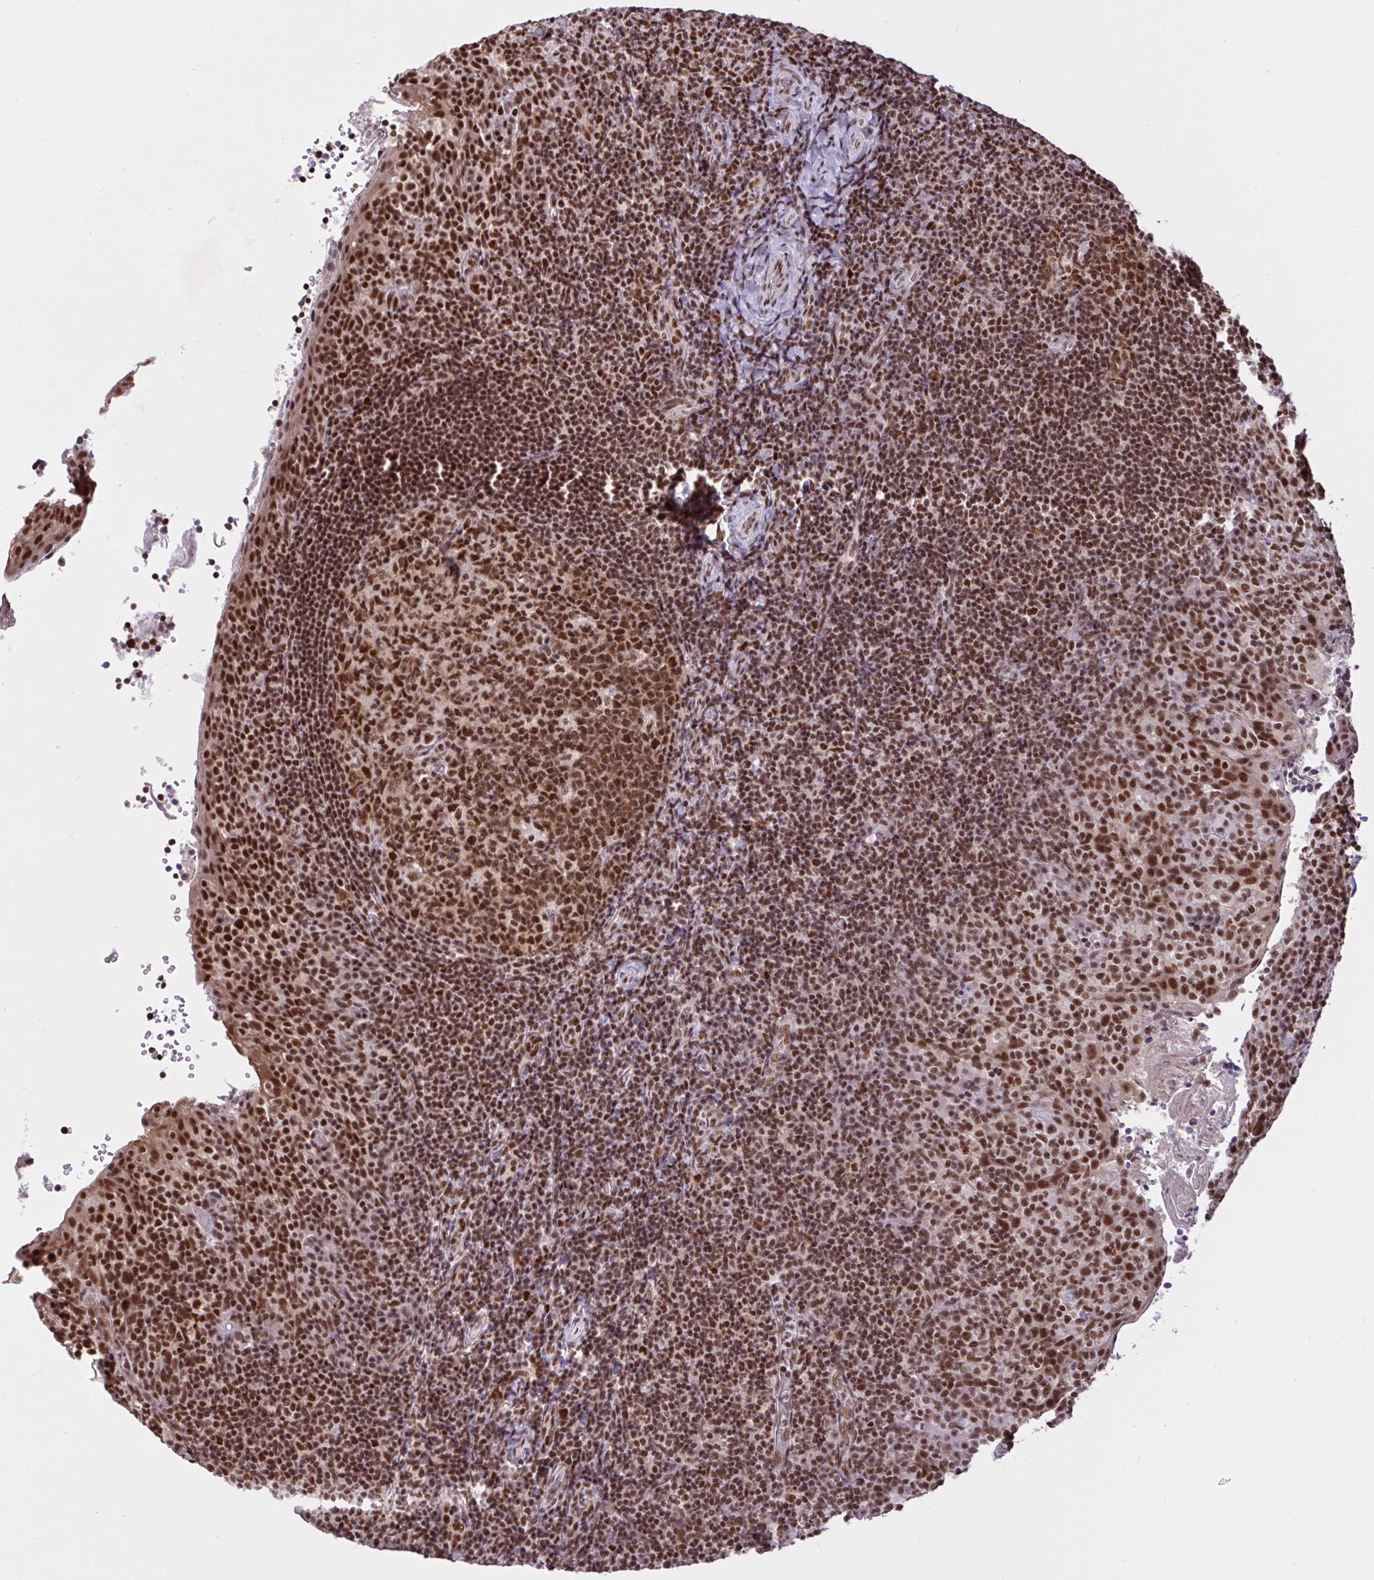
{"staining": {"intensity": "strong", "quantity": ">75%", "location": "nuclear"}, "tissue": "tonsil", "cell_type": "Germinal center cells", "image_type": "normal", "snomed": [{"axis": "morphology", "description": "Normal tissue, NOS"}, {"axis": "topography", "description": "Tonsil"}], "caption": "Germinal center cells demonstrate high levels of strong nuclear positivity in about >75% of cells in benign tonsil. (Stains: DAB (3,3'-diaminobenzidine) in brown, nuclei in blue, Microscopy: brightfield microscopy at high magnification).", "gene": "CCDC12", "patient": {"sex": "female", "age": 10}}